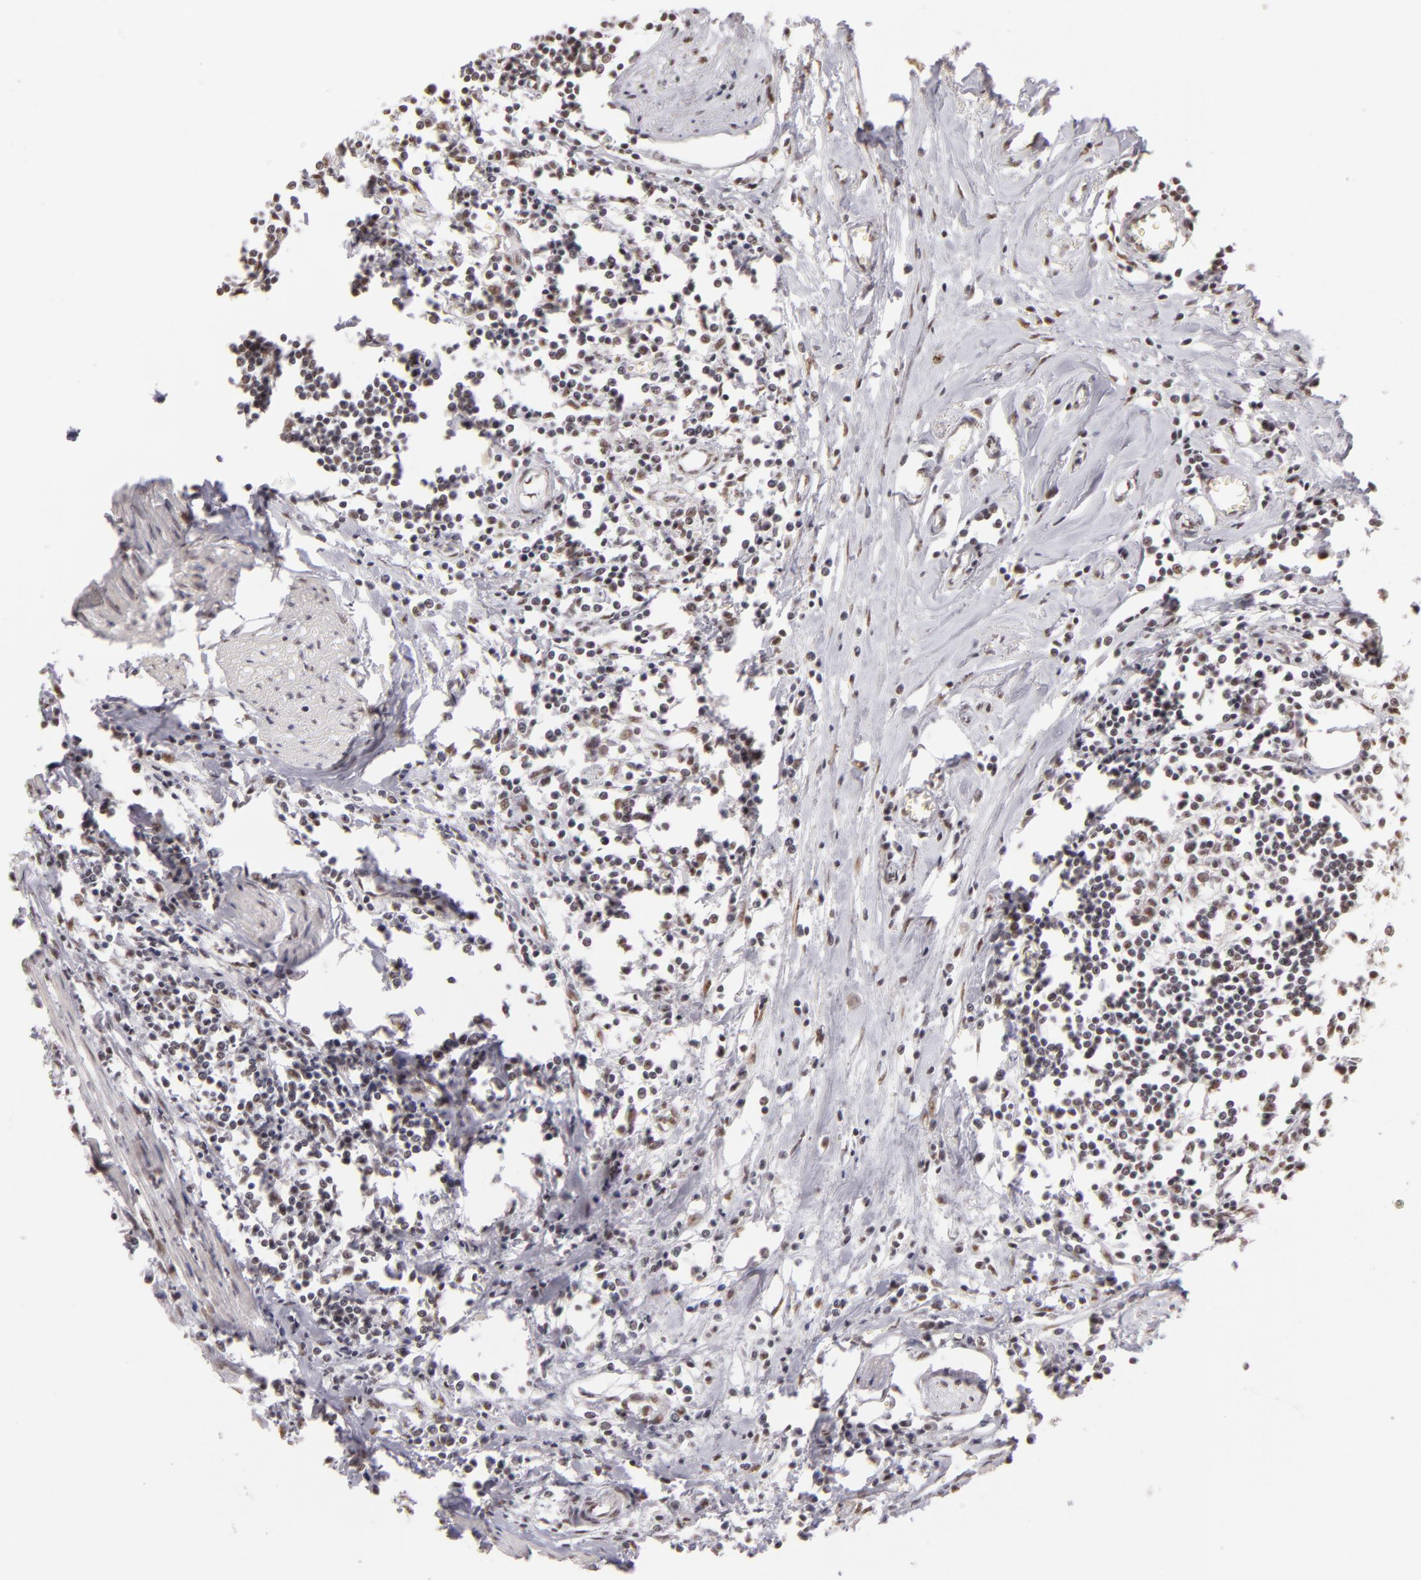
{"staining": {"intensity": "moderate", "quantity": ">75%", "location": "nuclear"}, "tissue": "urothelial cancer", "cell_type": "Tumor cells", "image_type": "cancer", "snomed": [{"axis": "morphology", "description": "Urothelial carcinoma, High grade"}, {"axis": "topography", "description": "Urinary bladder"}], "caption": "Moderate nuclear positivity for a protein is appreciated in about >75% of tumor cells of urothelial cancer using immunohistochemistry.", "gene": "INTS6", "patient": {"sex": "male", "age": 54}}